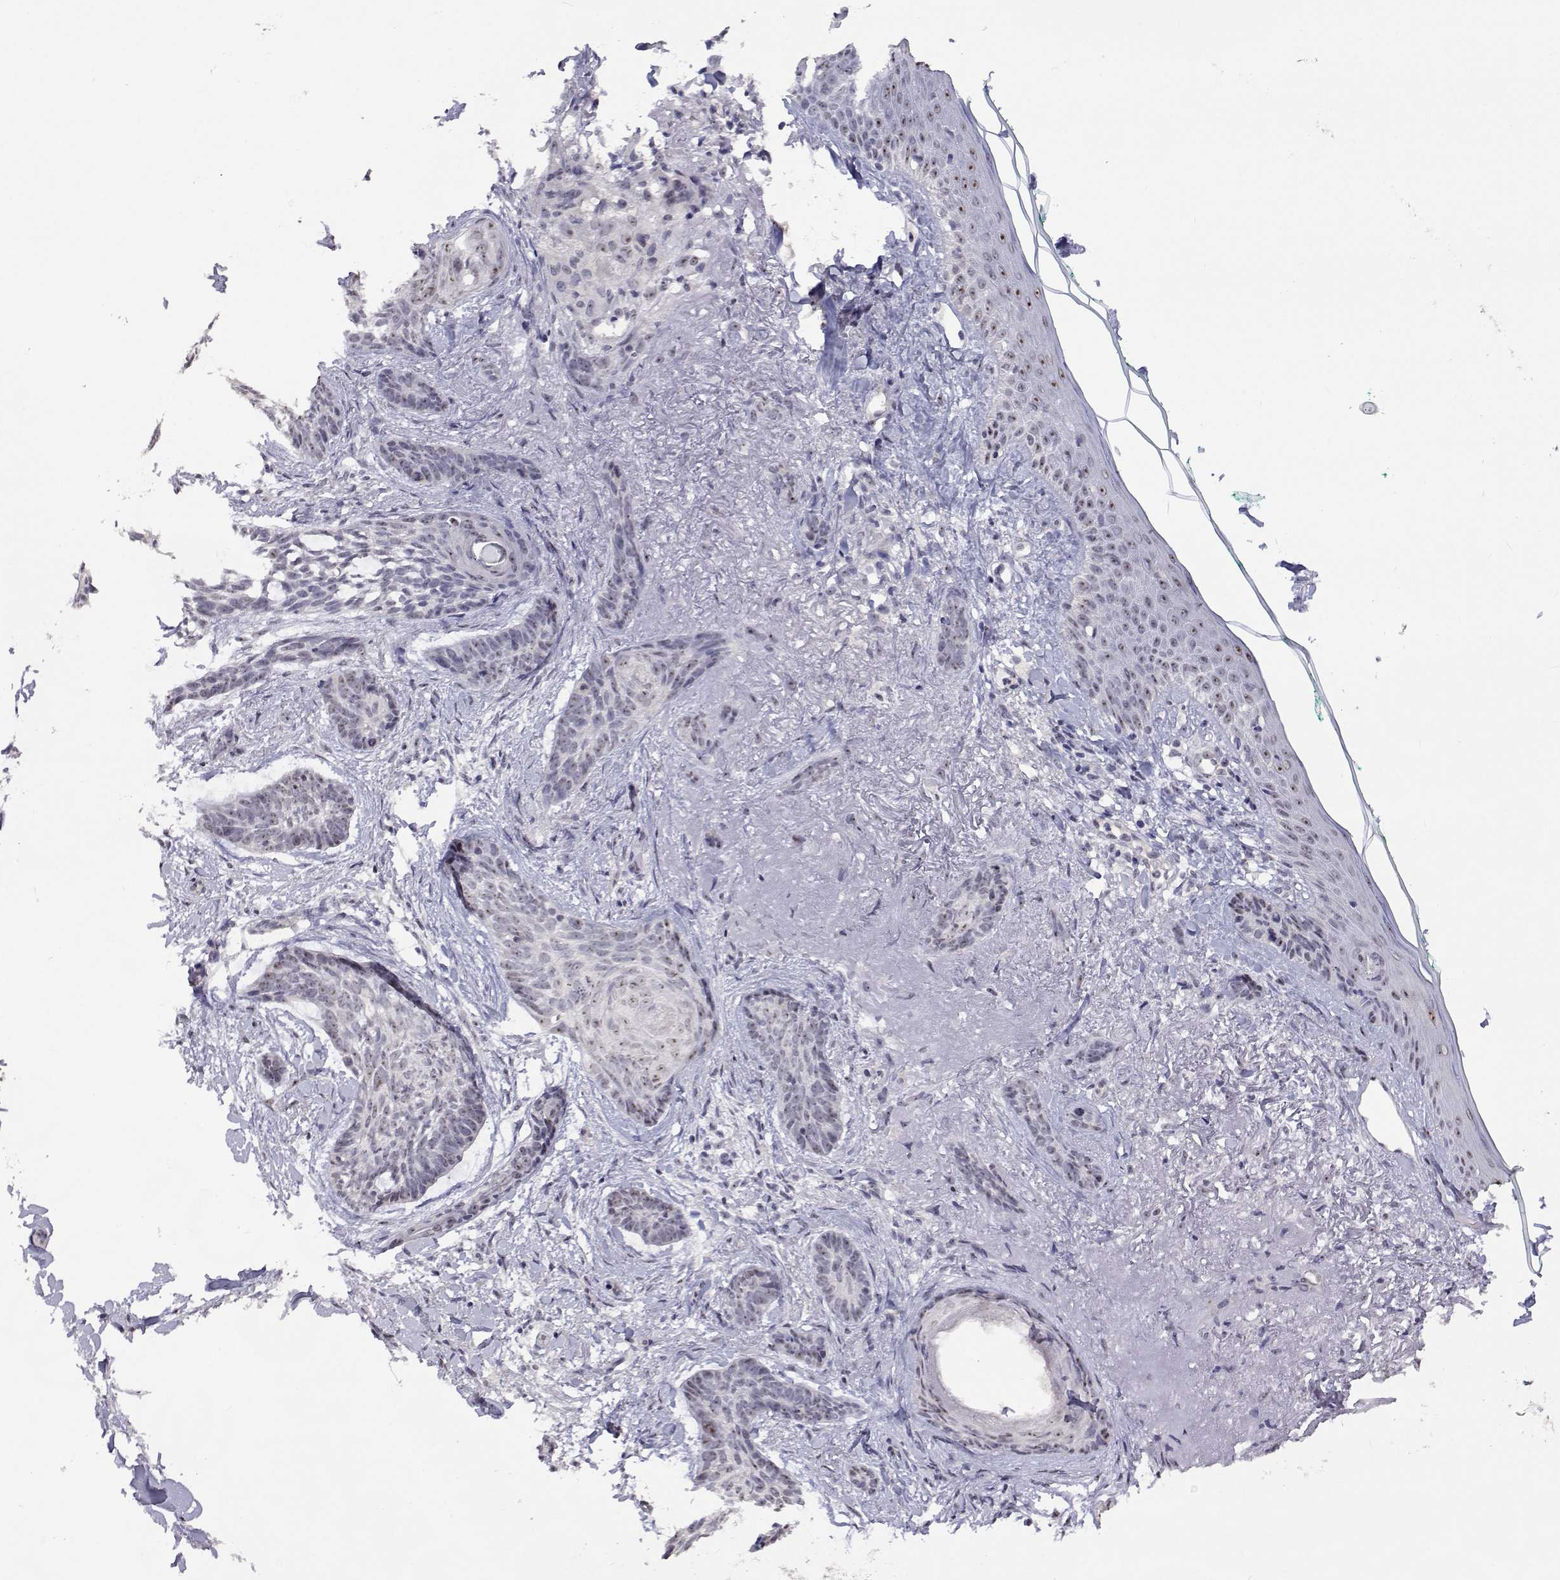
{"staining": {"intensity": "negative", "quantity": "none", "location": "none"}, "tissue": "skin cancer", "cell_type": "Tumor cells", "image_type": "cancer", "snomed": [{"axis": "morphology", "description": "Basal cell carcinoma"}, {"axis": "topography", "description": "Skin"}], "caption": "IHC of human skin basal cell carcinoma demonstrates no expression in tumor cells.", "gene": "NHP2", "patient": {"sex": "female", "age": 78}}